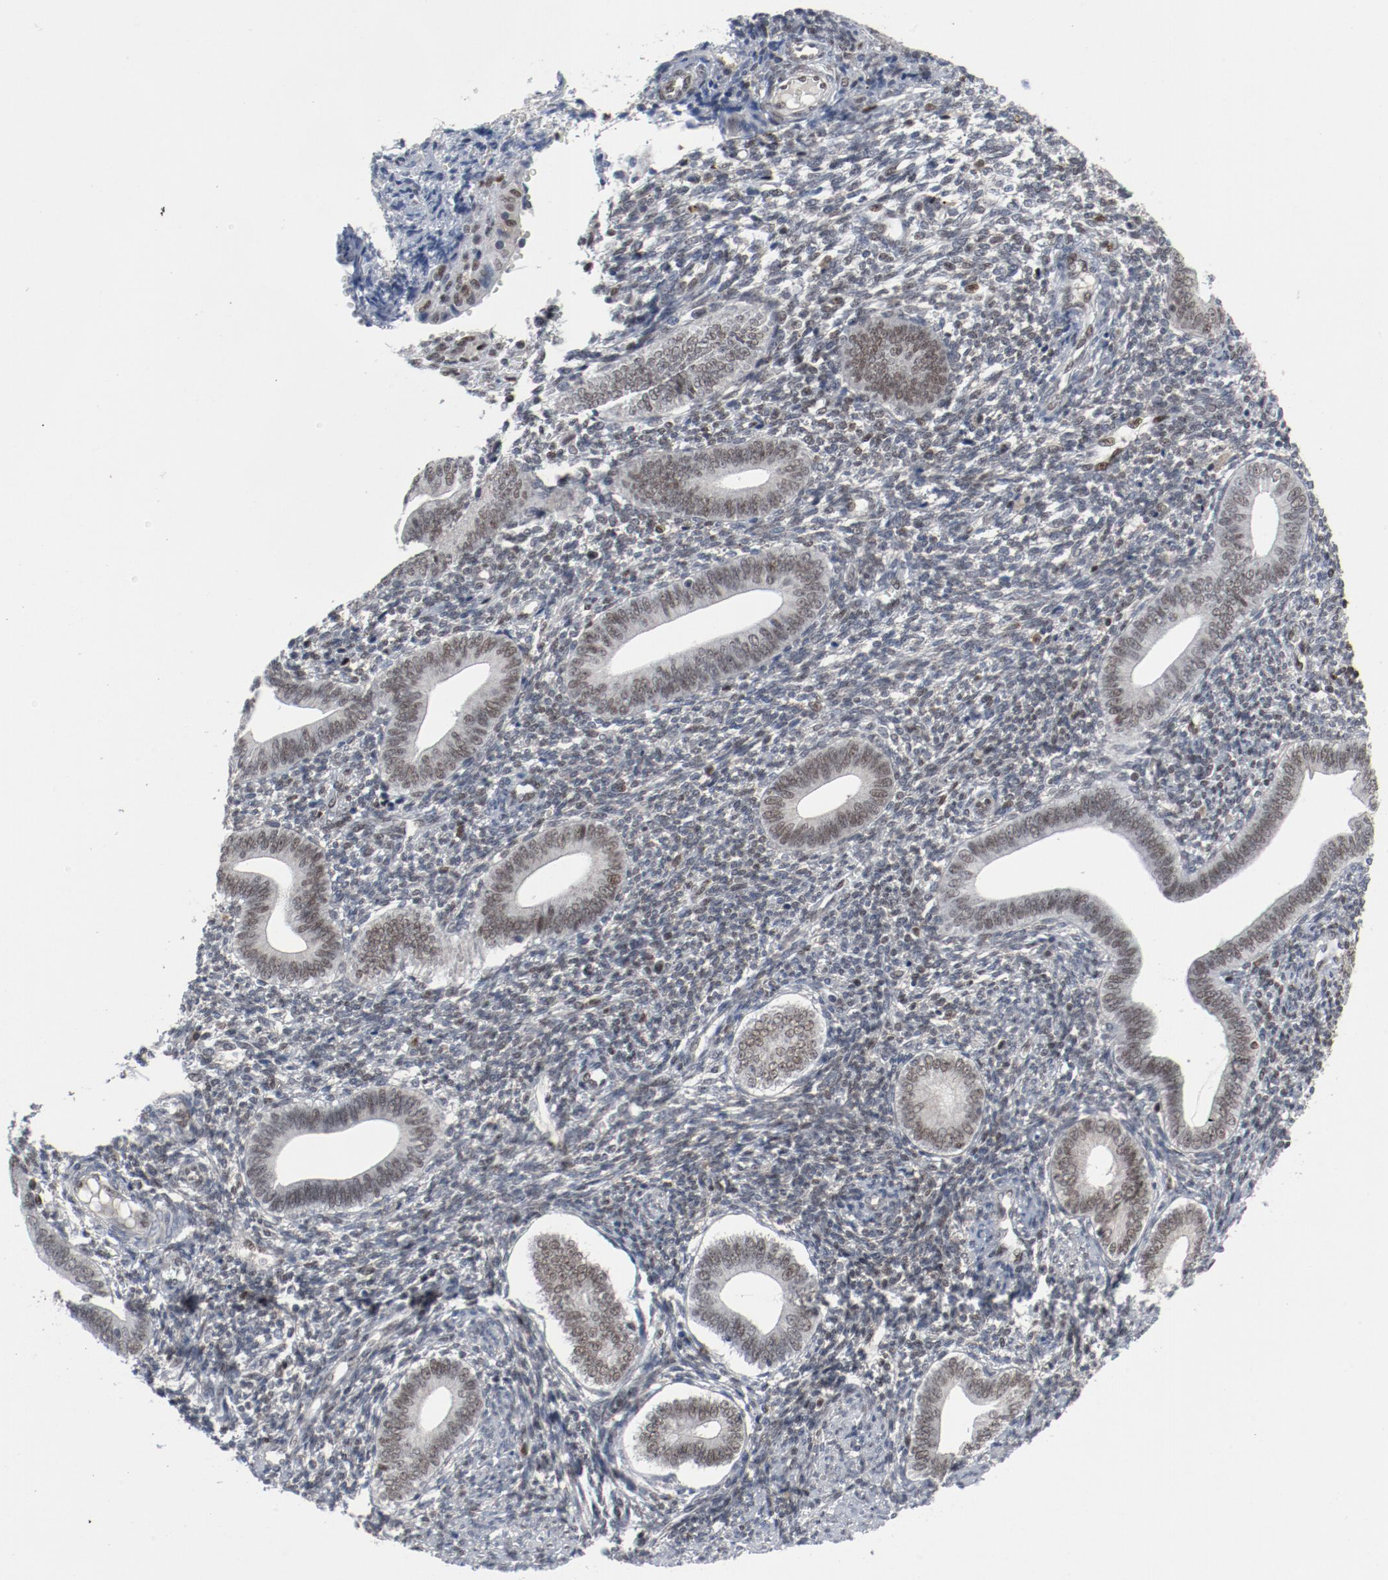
{"staining": {"intensity": "weak", "quantity": "25%-75%", "location": "nuclear"}, "tissue": "endometrium", "cell_type": "Cells in endometrial stroma", "image_type": "normal", "snomed": [{"axis": "morphology", "description": "Normal tissue, NOS"}, {"axis": "topography", "description": "Uterus"}, {"axis": "topography", "description": "Endometrium"}], "caption": "Protein staining of unremarkable endometrium shows weak nuclear expression in approximately 25%-75% of cells in endometrial stroma.", "gene": "JMJD6", "patient": {"sex": "female", "age": 33}}